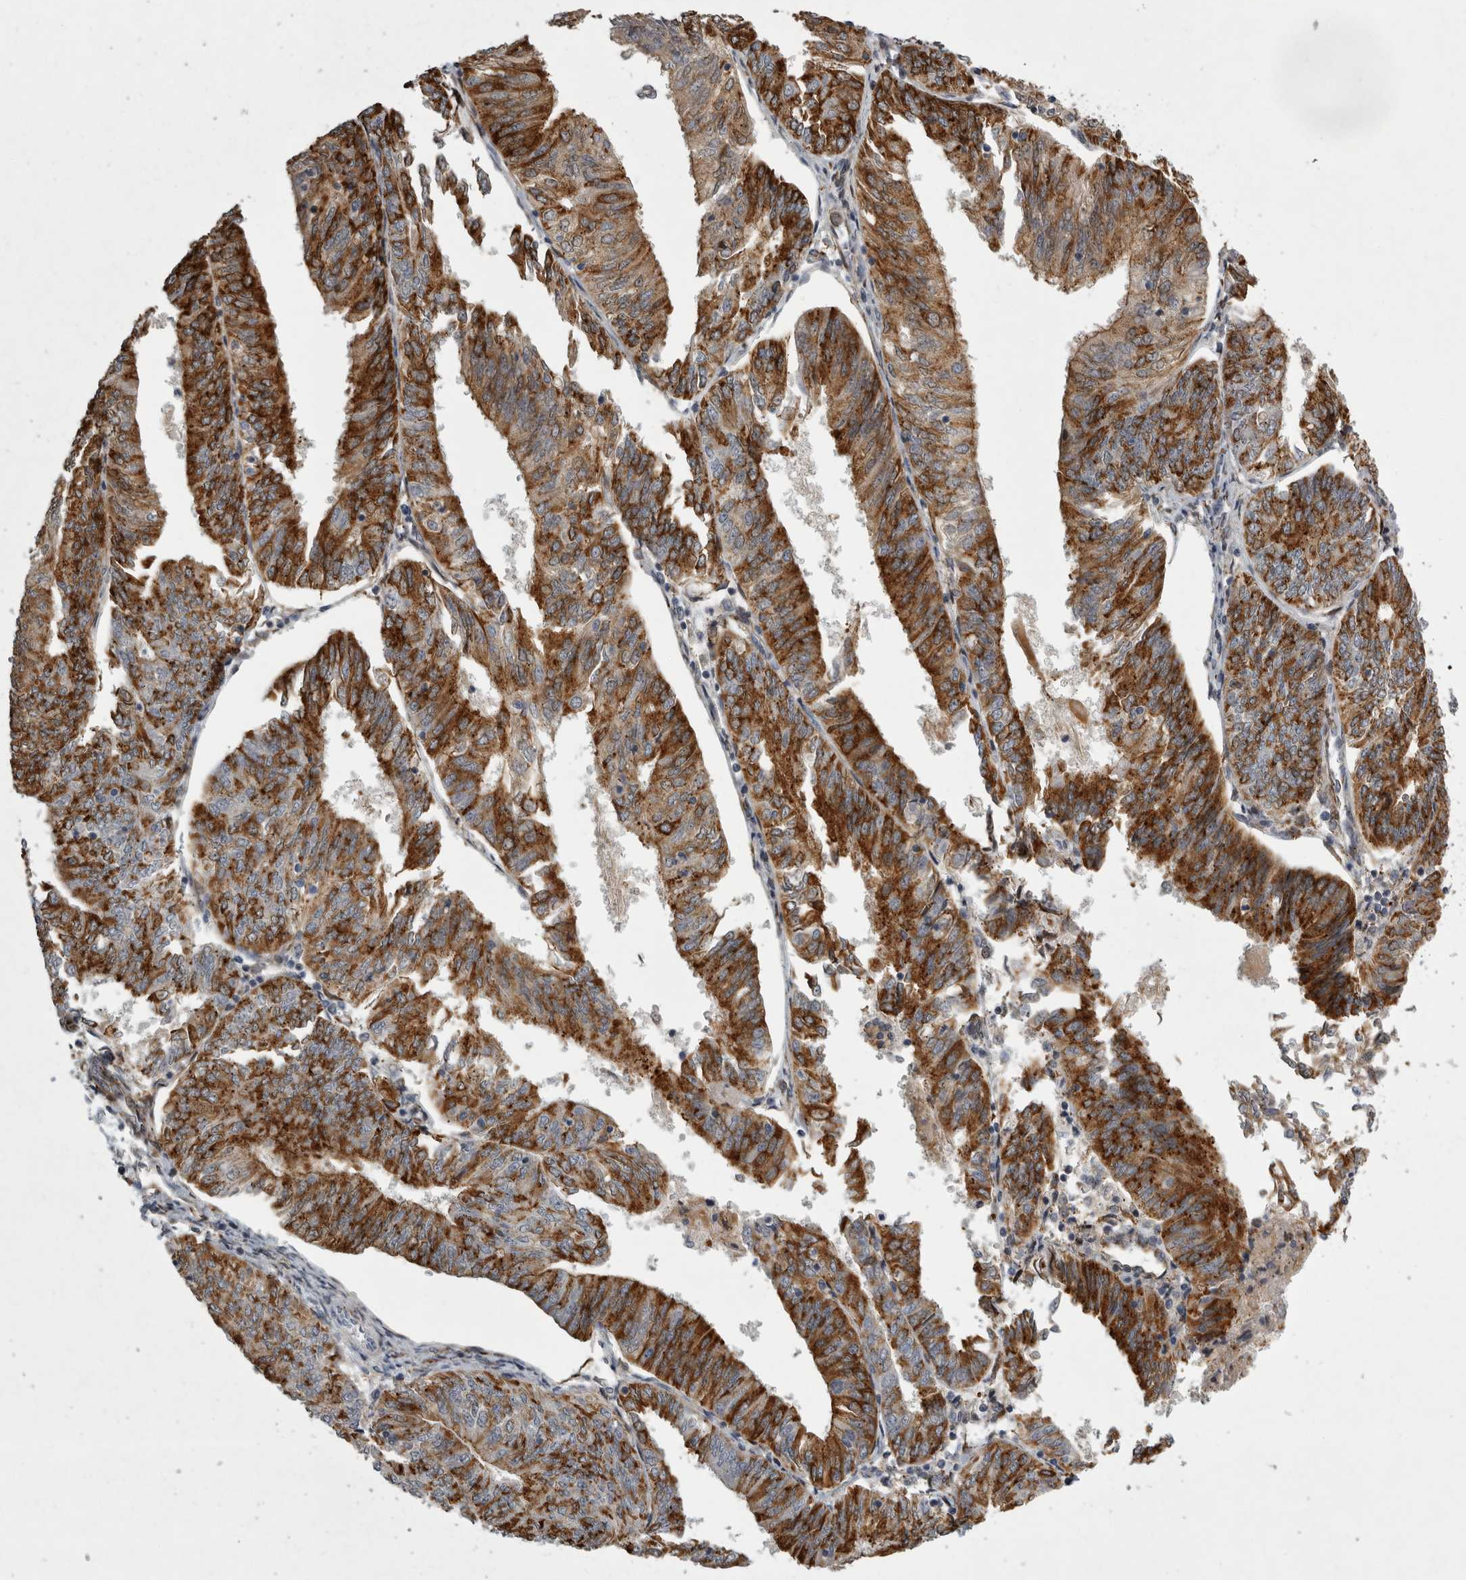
{"staining": {"intensity": "strong", "quantity": ">75%", "location": "cytoplasmic/membranous"}, "tissue": "endometrial cancer", "cell_type": "Tumor cells", "image_type": "cancer", "snomed": [{"axis": "morphology", "description": "Adenocarcinoma, NOS"}, {"axis": "topography", "description": "Endometrium"}], "caption": "This is a histology image of immunohistochemistry (IHC) staining of endometrial adenocarcinoma, which shows strong expression in the cytoplasmic/membranous of tumor cells.", "gene": "MPDZ", "patient": {"sex": "female", "age": 58}}